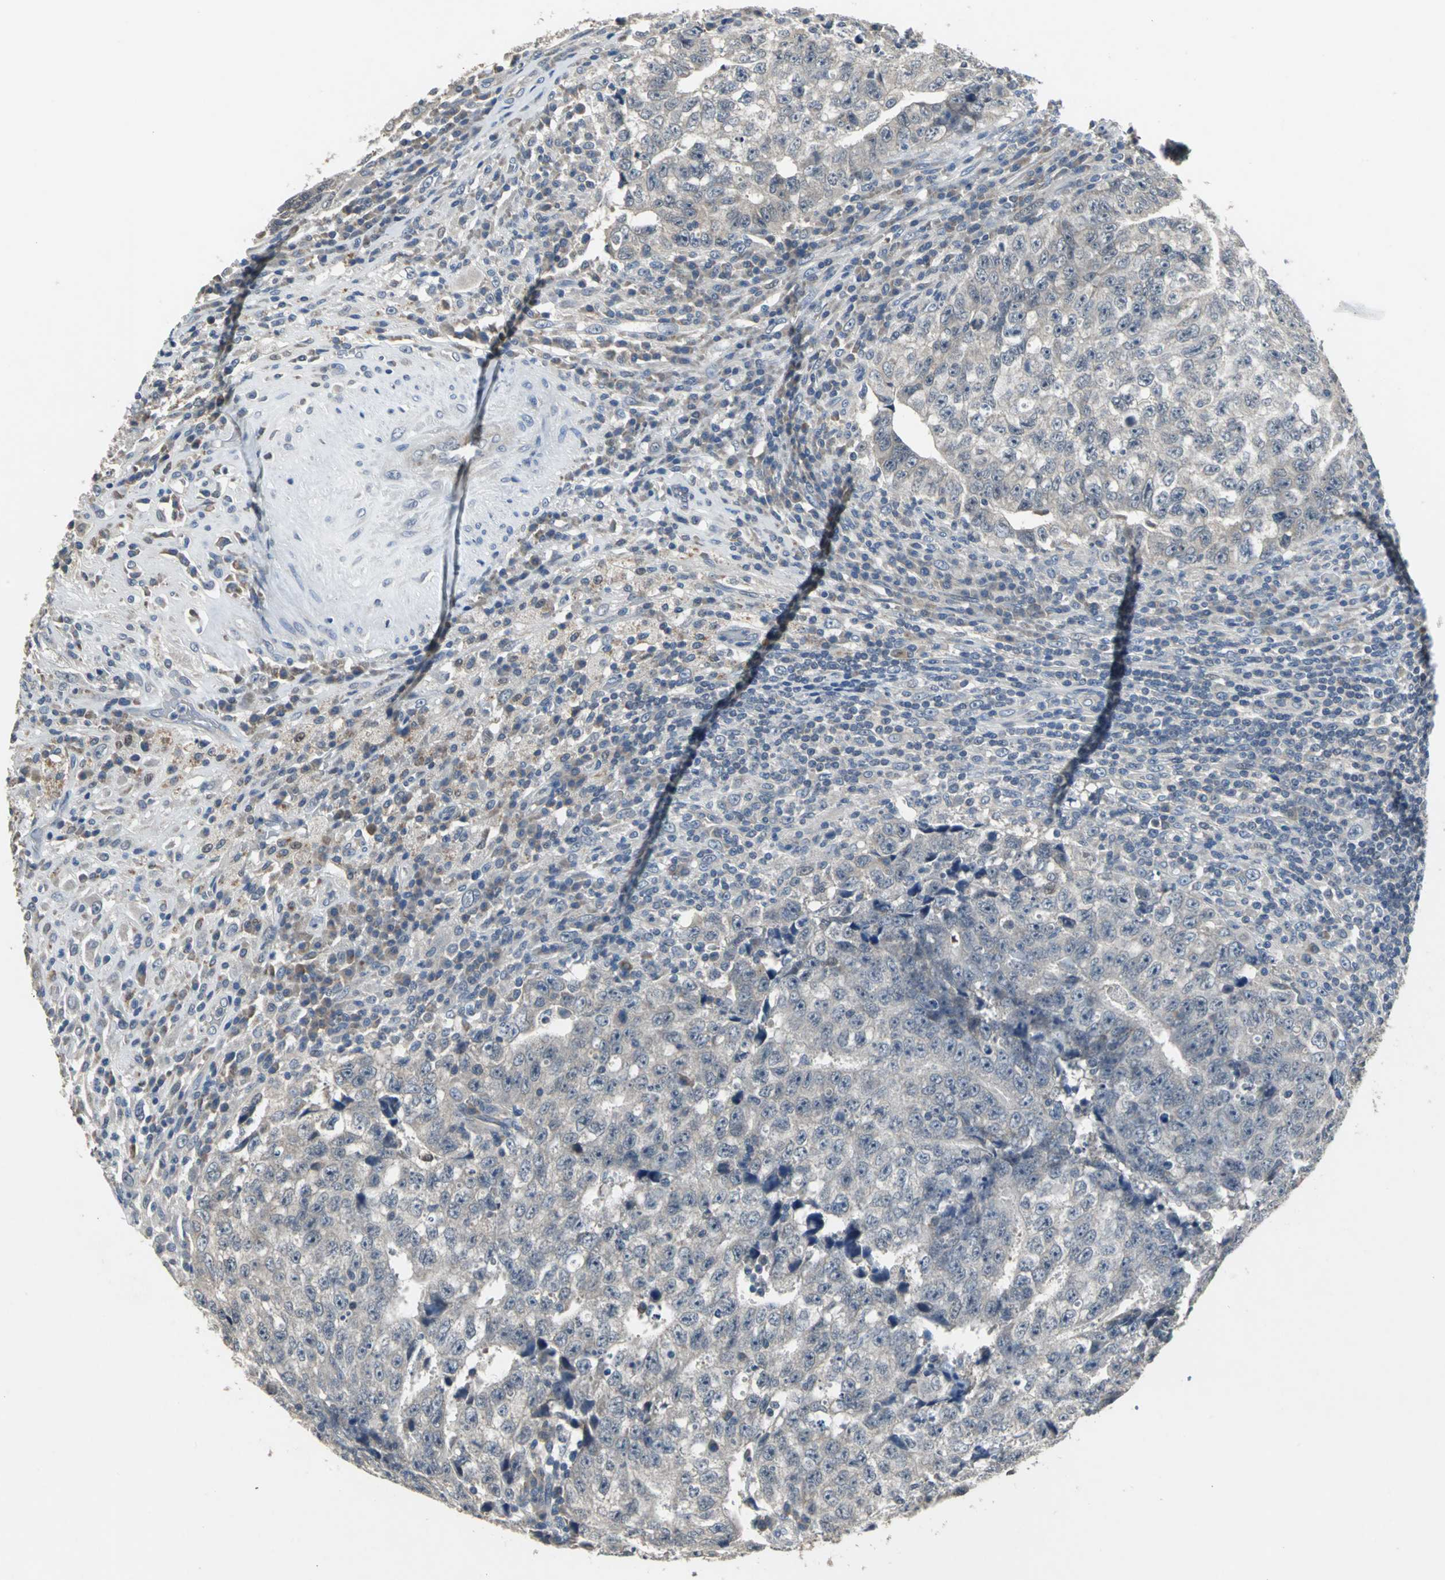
{"staining": {"intensity": "weak", "quantity": "25%-75%", "location": "cytoplasmic/membranous"}, "tissue": "testis cancer", "cell_type": "Tumor cells", "image_type": "cancer", "snomed": [{"axis": "morphology", "description": "Necrosis, NOS"}, {"axis": "morphology", "description": "Carcinoma, Embryonal, NOS"}, {"axis": "topography", "description": "Testis"}], "caption": "An image showing weak cytoplasmic/membranous expression in approximately 25%-75% of tumor cells in testis cancer, as visualized by brown immunohistochemical staining.", "gene": "JADE3", "patient": {"sex": "male", "age": 19}}